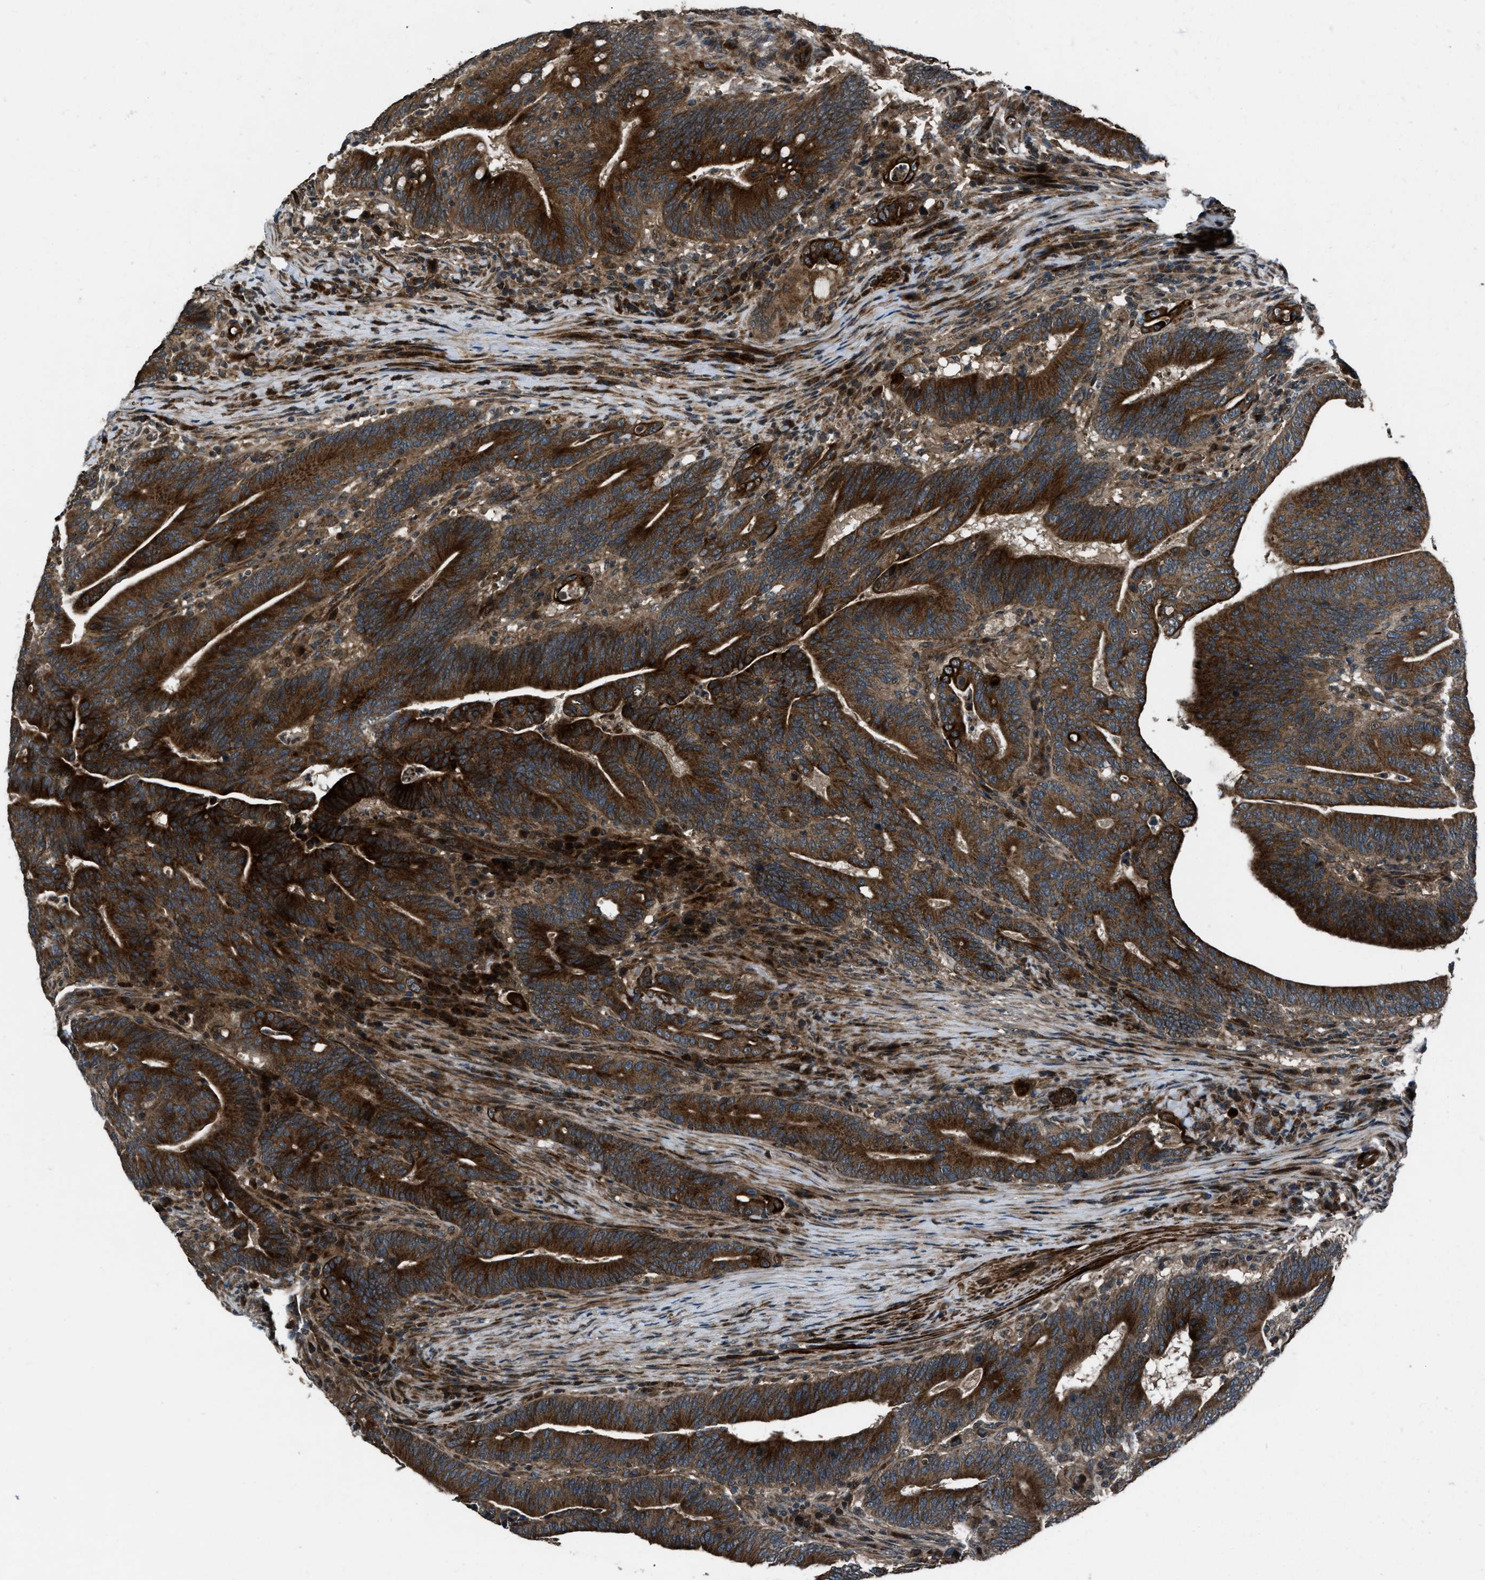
{"staining": {"intensity": "strong", "quantity": ">75%", "location": "cytoplasmic/membranous"}, "tissue": "colorectal cancer", "cell_type": "Tumor cells", "image_type": "cancer", "snomed": [{"axis": "morphology", "description": "Normal tissue, NOS"}, {"axis": "morphology", "description": "Adenocarcinoma, NOS"}, {"axis": "topography", "description": "Colon"}], "caption": "A histopathology image showing strong cytoplasmic/membranous positivity in approximately >75% of tumor cells in colorectal cancer (adenocarcinoma), as visualized by brown immunohistochemical staining.", "gene": "IRAK4", "patient": {"sex": "female", "age": 66}}